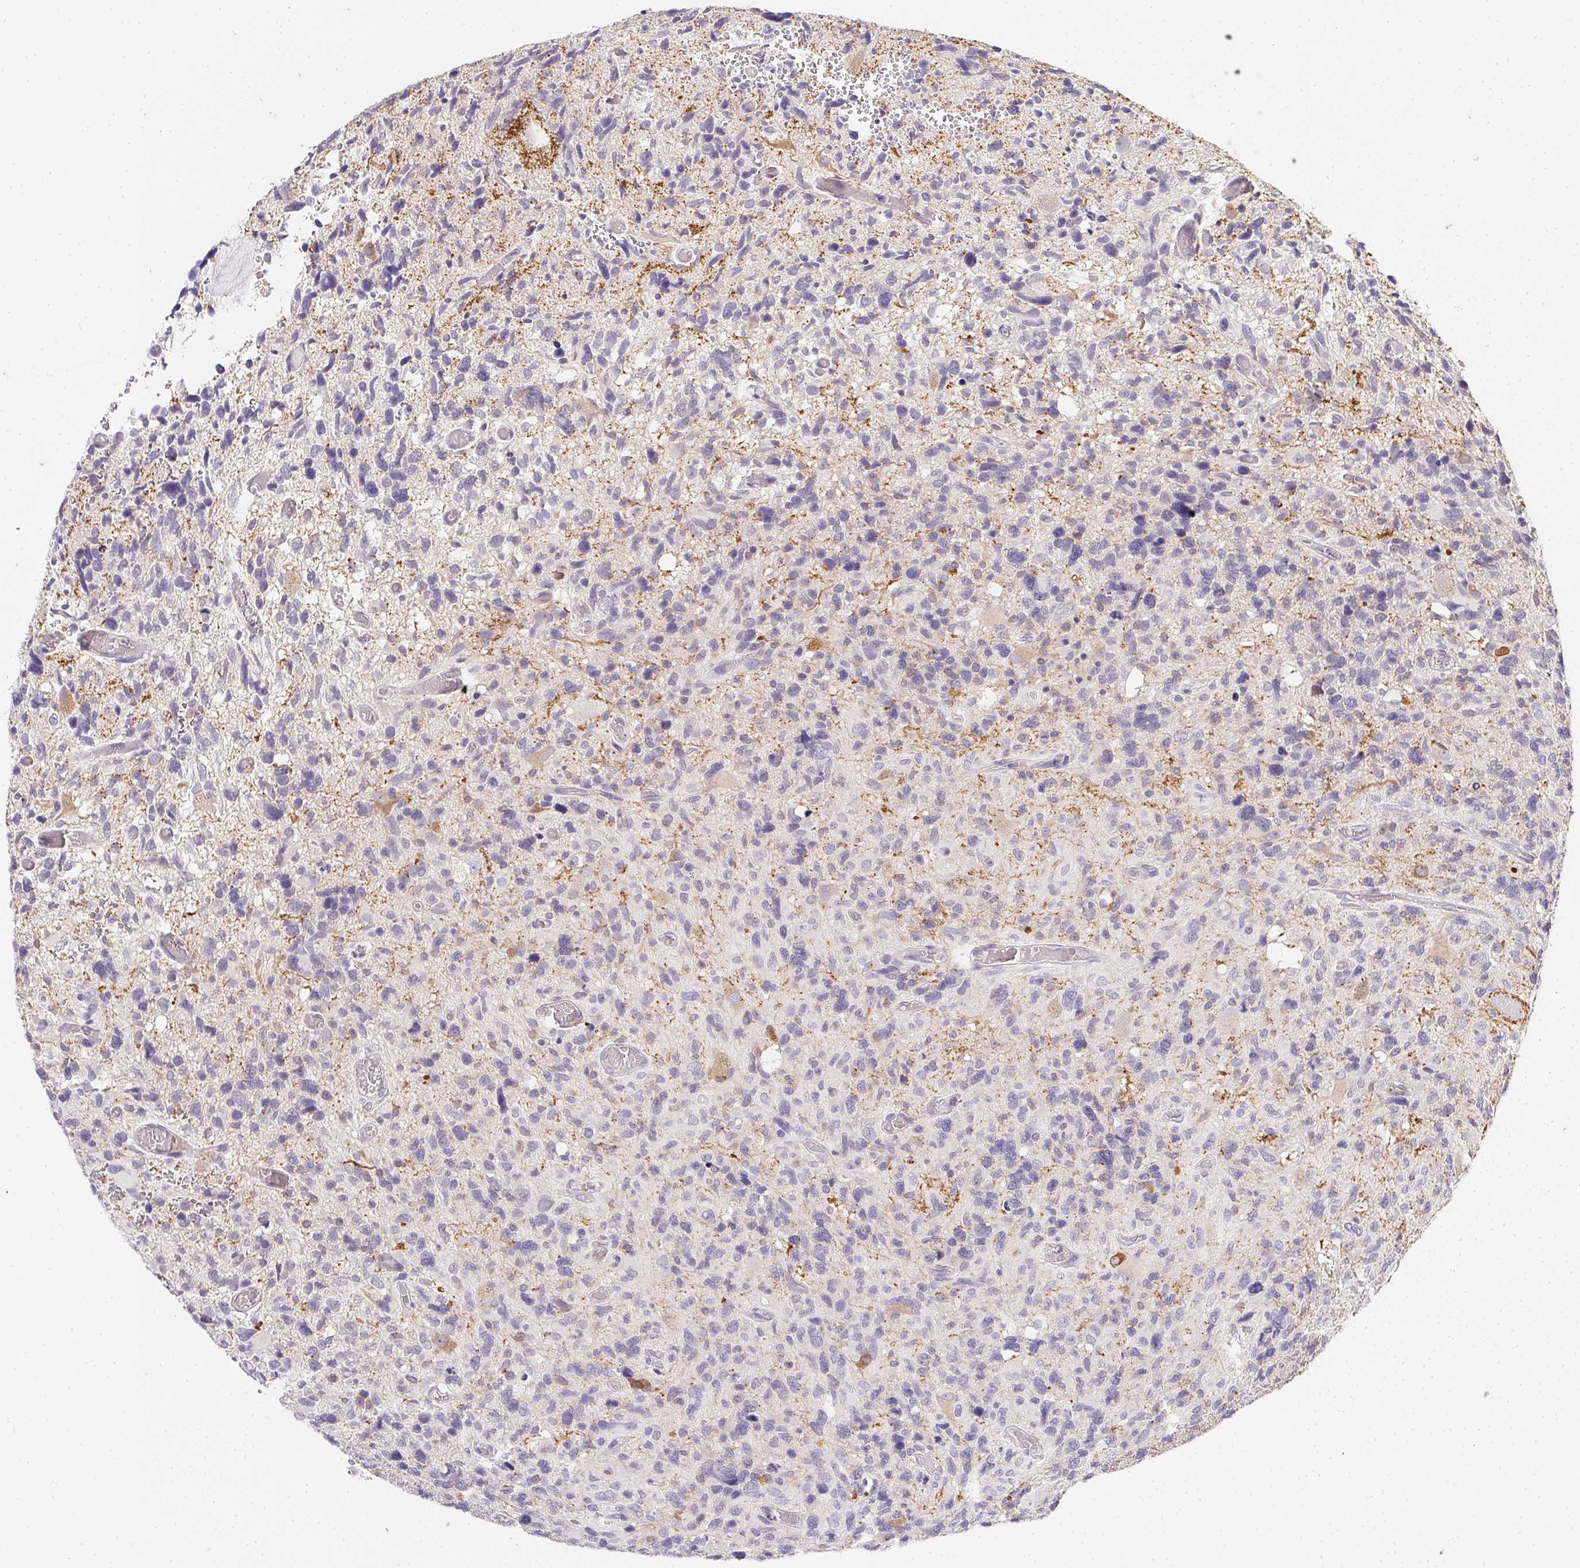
{"staining": {"intensity": "negative", "quantity": "none", "location": "none"}, "tissue": "glioma", "cell_type": "Tumor cells", "image_type": "cancer", "snomed": [{"axis": "morphology", "description": "Glioma, malignant, High grade"}, {"axis": "topography", "description": "Brain"}], "caption": "Human glioma stained for a protein using immunohistochemistry shows no expression in tumor cells.", "gene": "SLC17A7", "patient": {"sex": "male", "age": 49}}